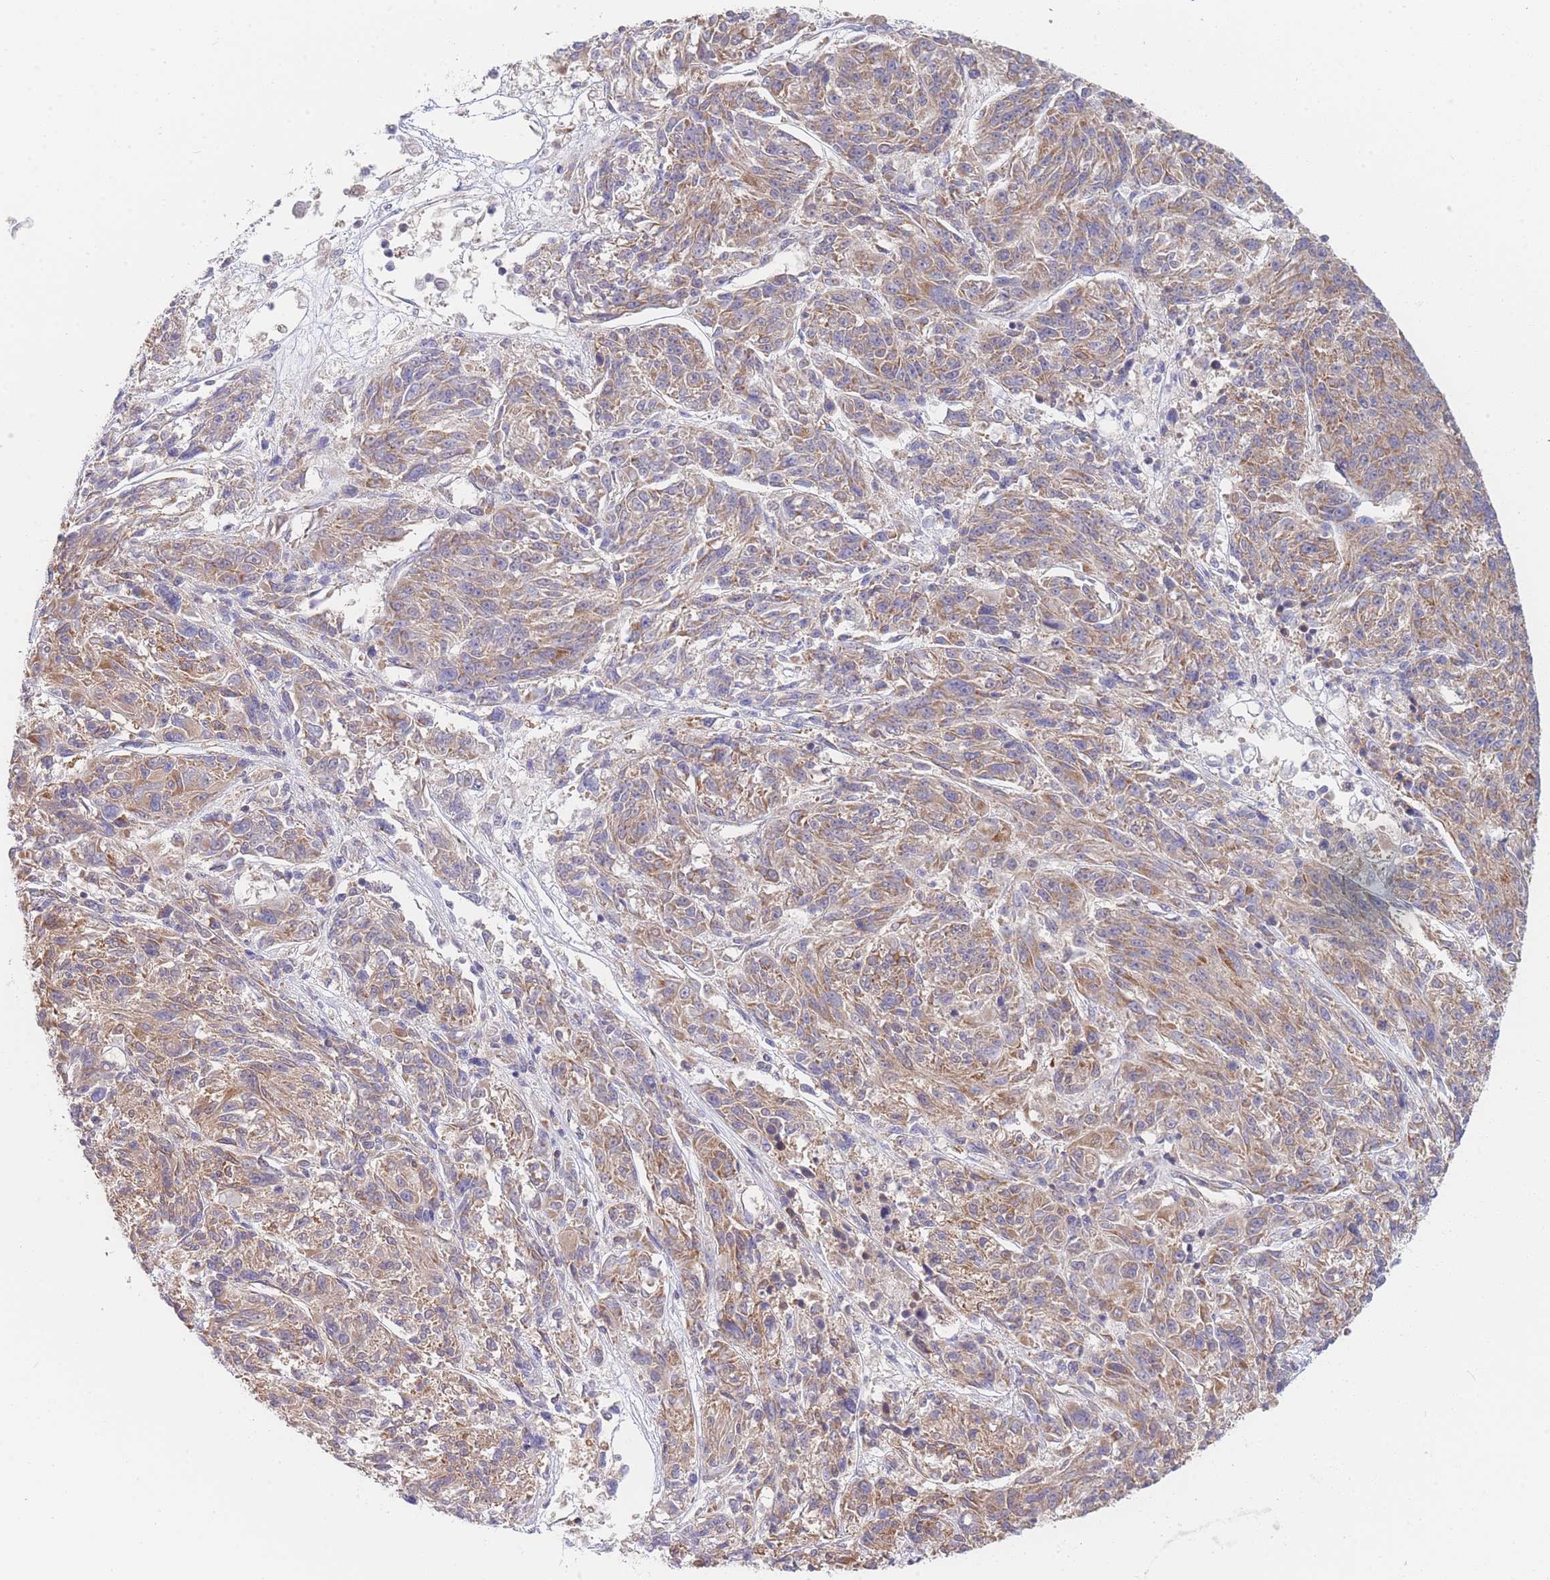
{"staining": {"intensity": "moderate", "quantity": "25%-75%", "location": "cytoplasmic/membranous"}, "tissue": "melanoma", "cell_type": "Tumor cells", "image_type": "cancer", "snomed": [{"axis": "morphology", "description": "Malignant melanoma, NOS"}, {"axis": "topography", "description": "Skin"}], "caption": "Immunohistochemistry staining of malignant melanoma, which displays medium levels of moderate cytoplasmic/membranous staining in approximately 25%-75% of tumor cells indicating moderate cytoplasmic/membranous protein expression. The staining was performed using DAB (3,3'-diaminobenzidine) (brown) for protein detection and nuclei were counterstained in hematoxylin (blue).", "gene": "MRPS18B", "patient": {"sex": "male", "age": 53}}